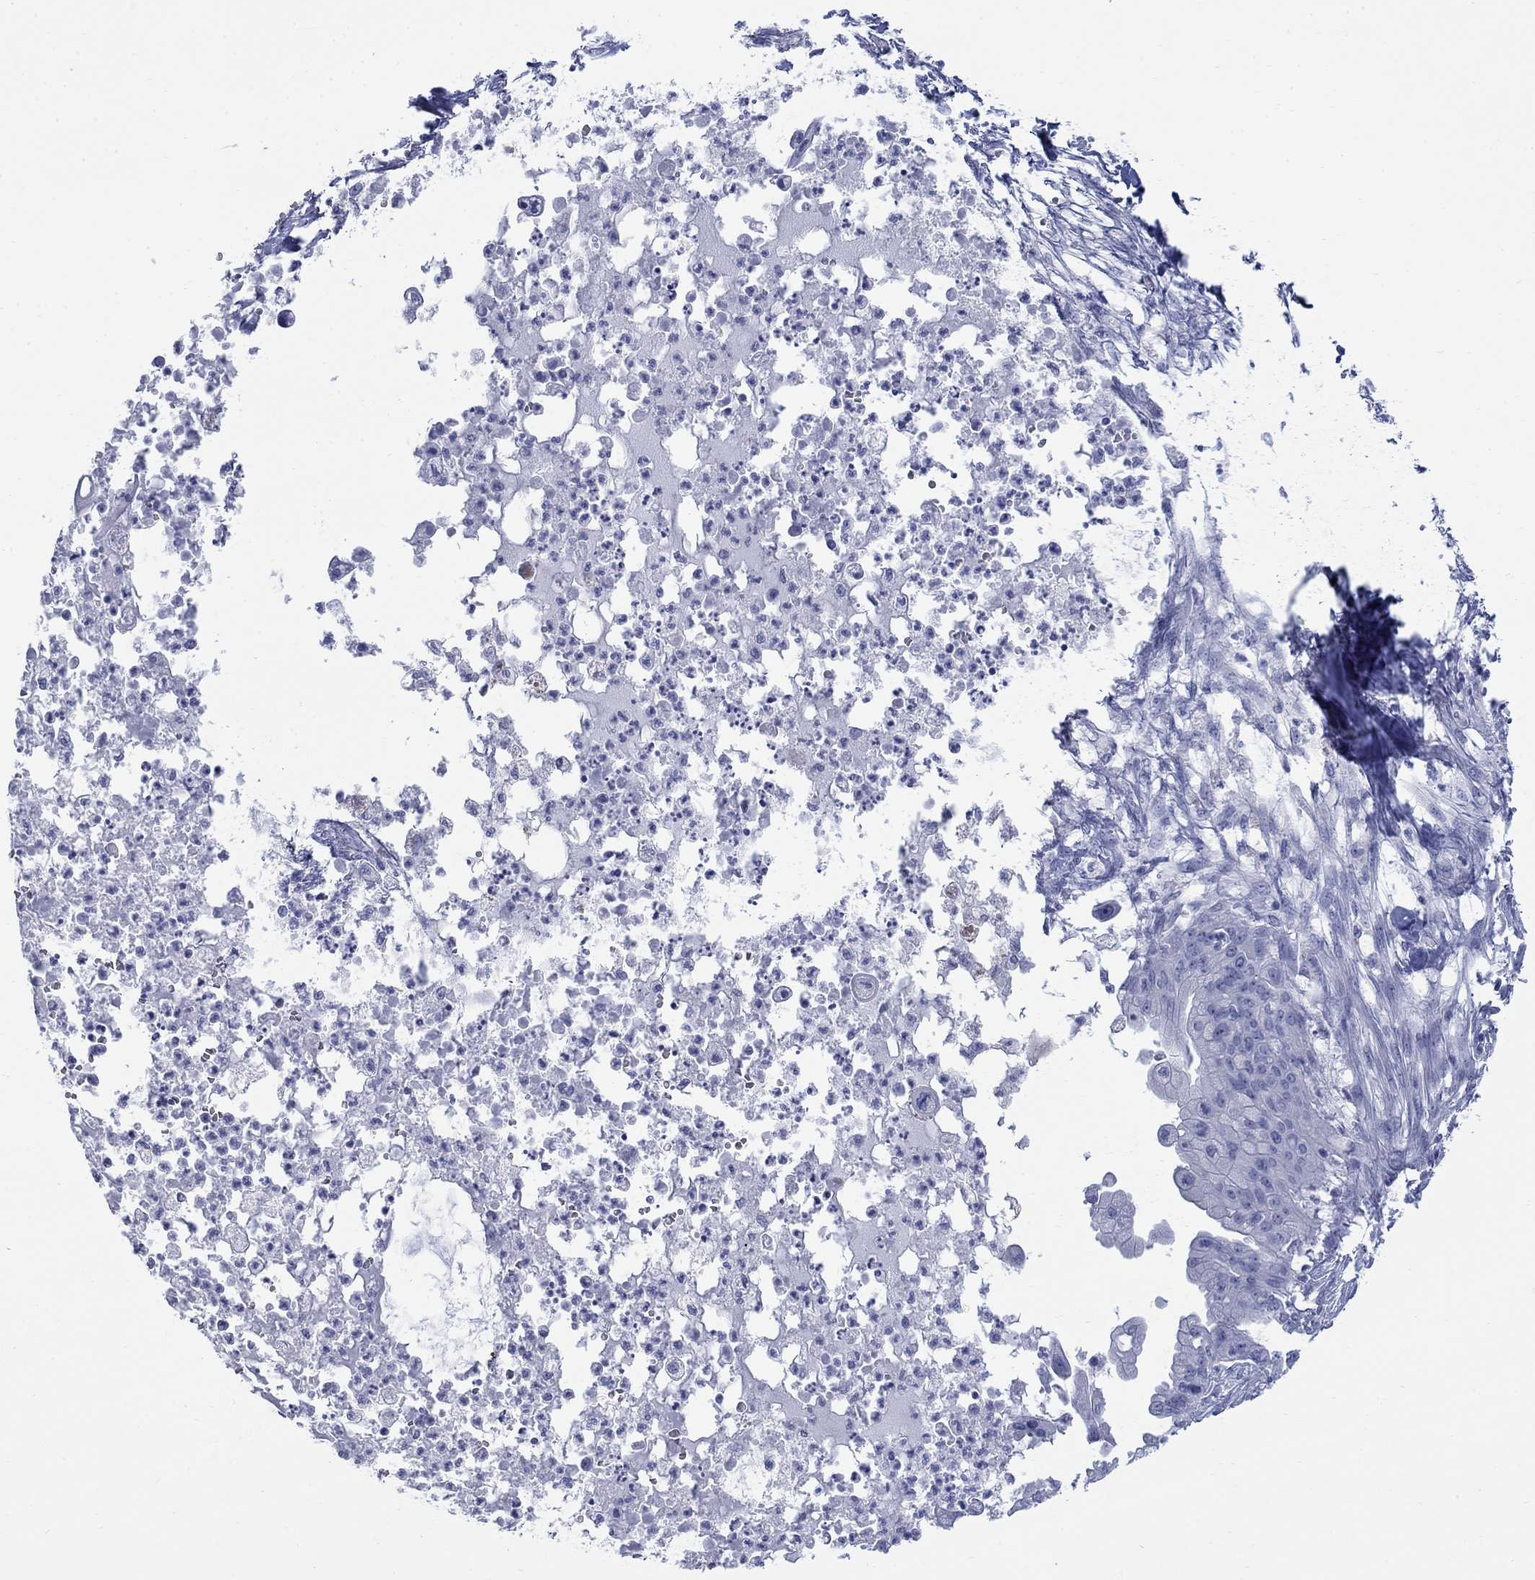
{"staining": {"intensity": "negative", "quantity": "none", "location": "none"}, "tissue": "pancreatic cancer", "cell_type": "Tumor cells", "image_type": "cancer", "snomed": [{"axis": "morphology", "description": "Normal tissue, NOS"}, {"axis": "morphology", "description": "Adenocarcinoma, NOS"}, {"axis": "topography", "description": "Pancreas"}], "caption": "Tumor cells are negative for brown protein staining in adenocarcinoma (pancreatic).", "gene": "IGF2BP3", "patient": {"sex": "female", "age": 58}}